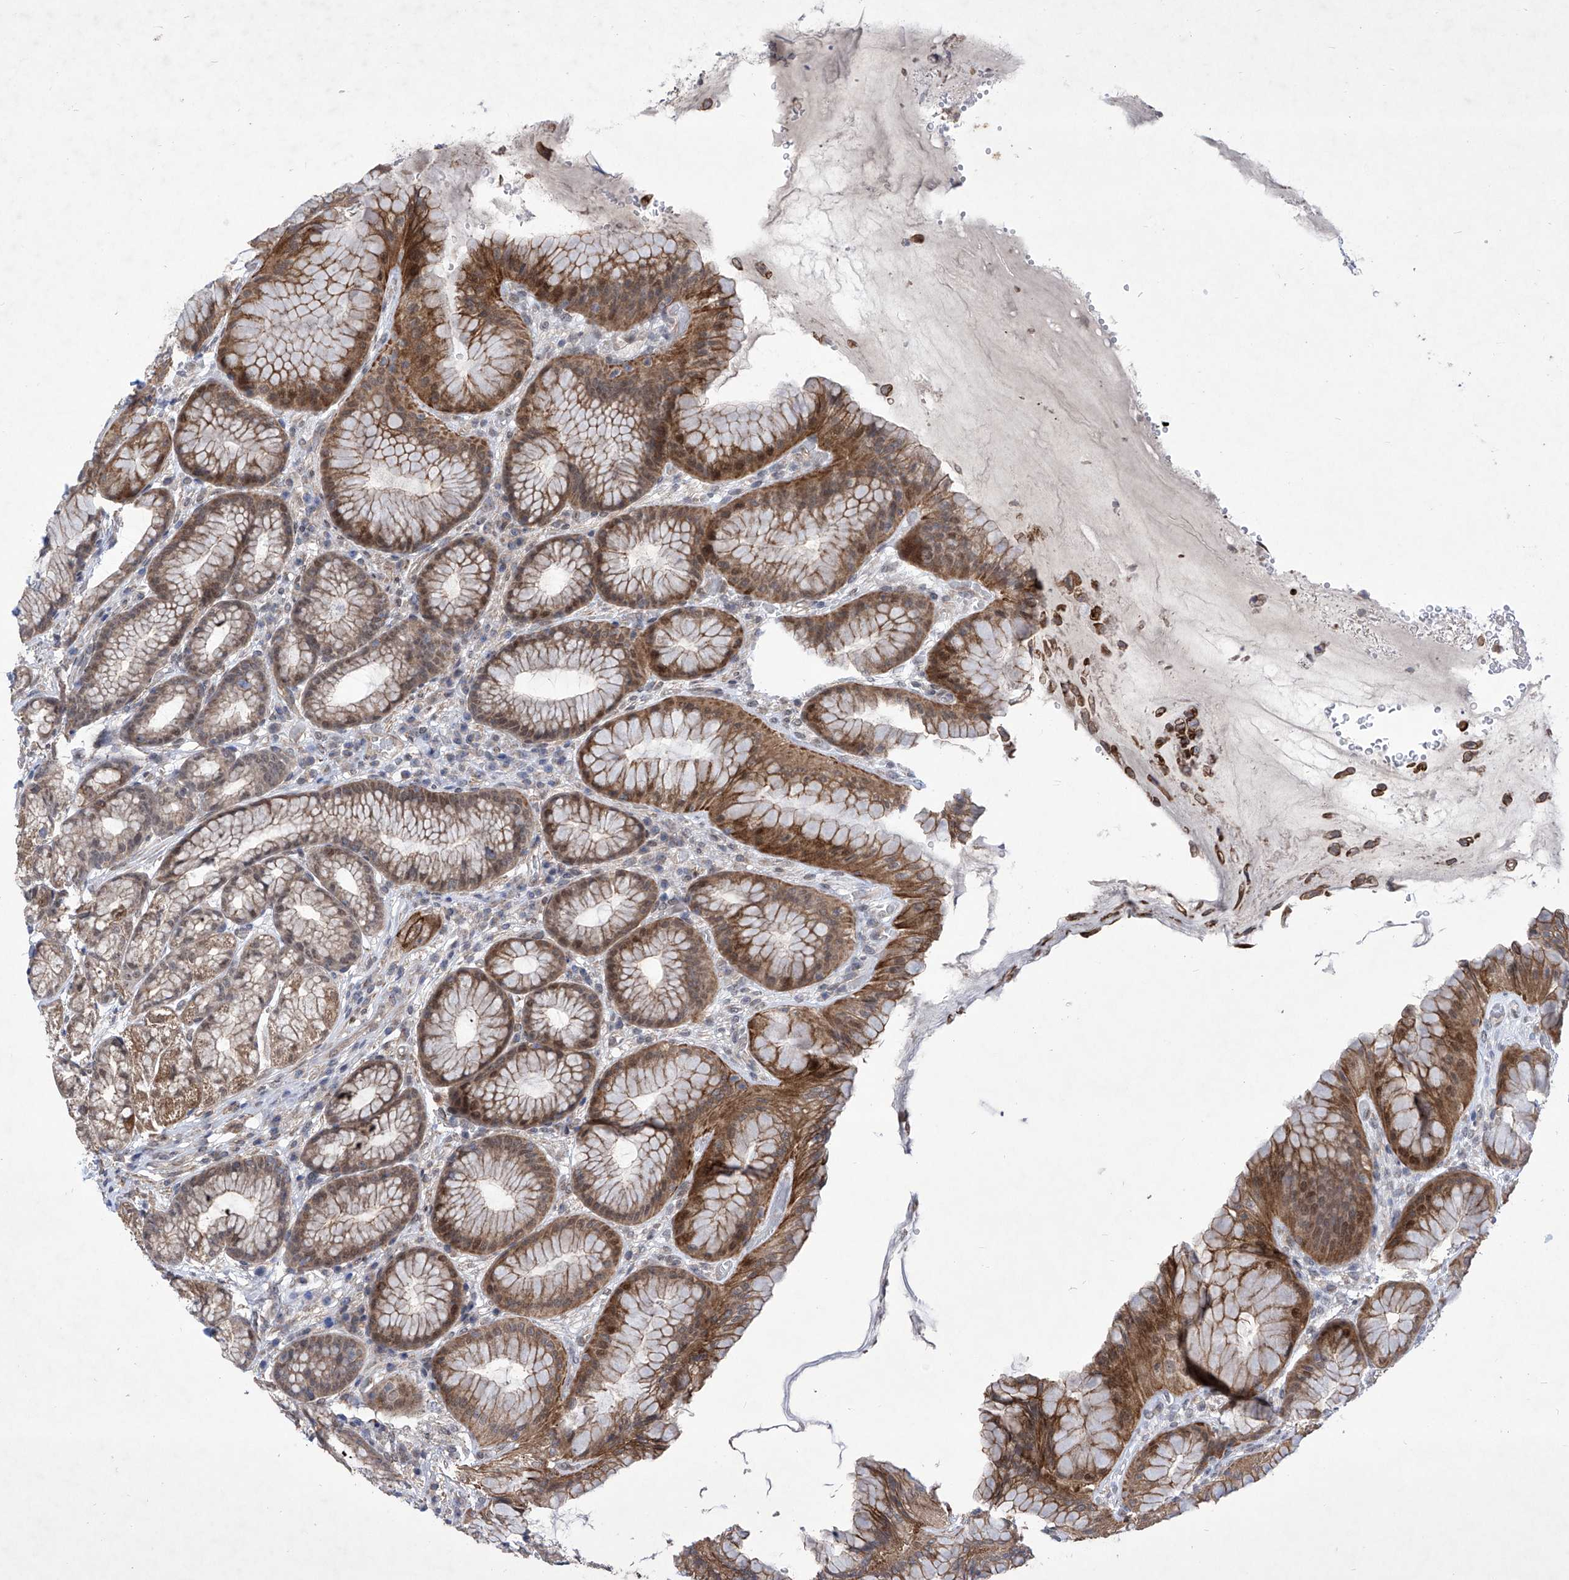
{"staining": {"intensity": "moderate", "quantity": ">75%", "location": "cytoplasmic/membranous,nuclear"}, "tissue": "stomach", "cell_type": "Glandular cells", "image_type": "normal", "snomed": [{"axis": "morphology", "description": "Normal tissue, NOS"}, {"axis": "topography", "description": "Stomach"}], "caption": "Protein staining exhibits moderate cytoplasmic/membranous,nuclear staining in about >75% of glandular cells in normal stomach.", "gene": "KIFC2", "patient": {"sex": "male", "age": 57}}